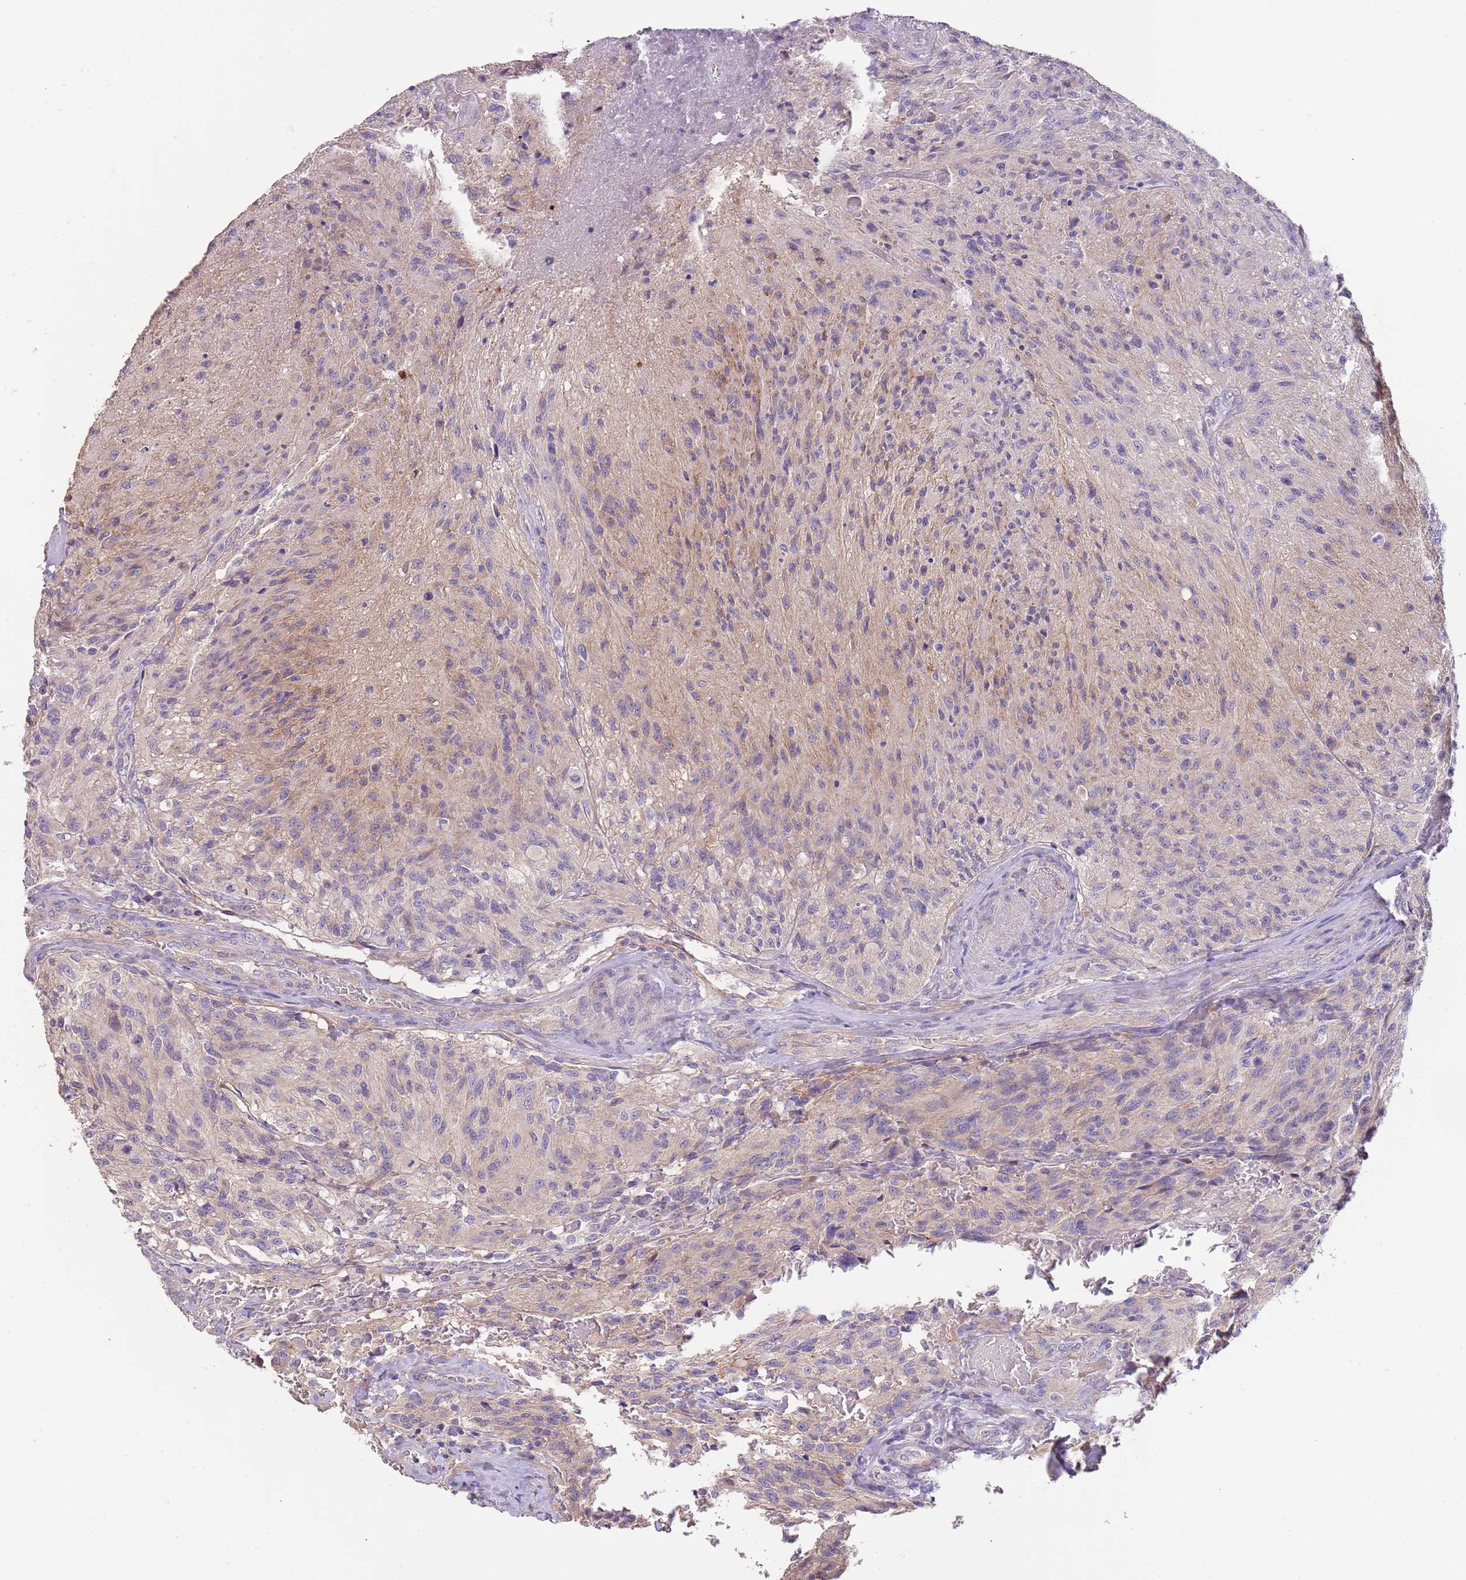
{"staining": {"intensity": "negative", "quantity": "none", "location": "none"}, "tissue": "glioma", "cell_type": "Tumor cells", "image_type": "cancer", "snomed": [{"axis": "morphology", "description": "Normal tissue, NOS"}, {"axis": "morphology", "description": "Glioma, malignant, High grade"}, {"axis": "topography", "description": "Cerebral cortex"}], "caption": "Tumor cells show no significant staining in glioma.", "gene": "ZNF658", "patient": {"sex": "male", "age": 56}}